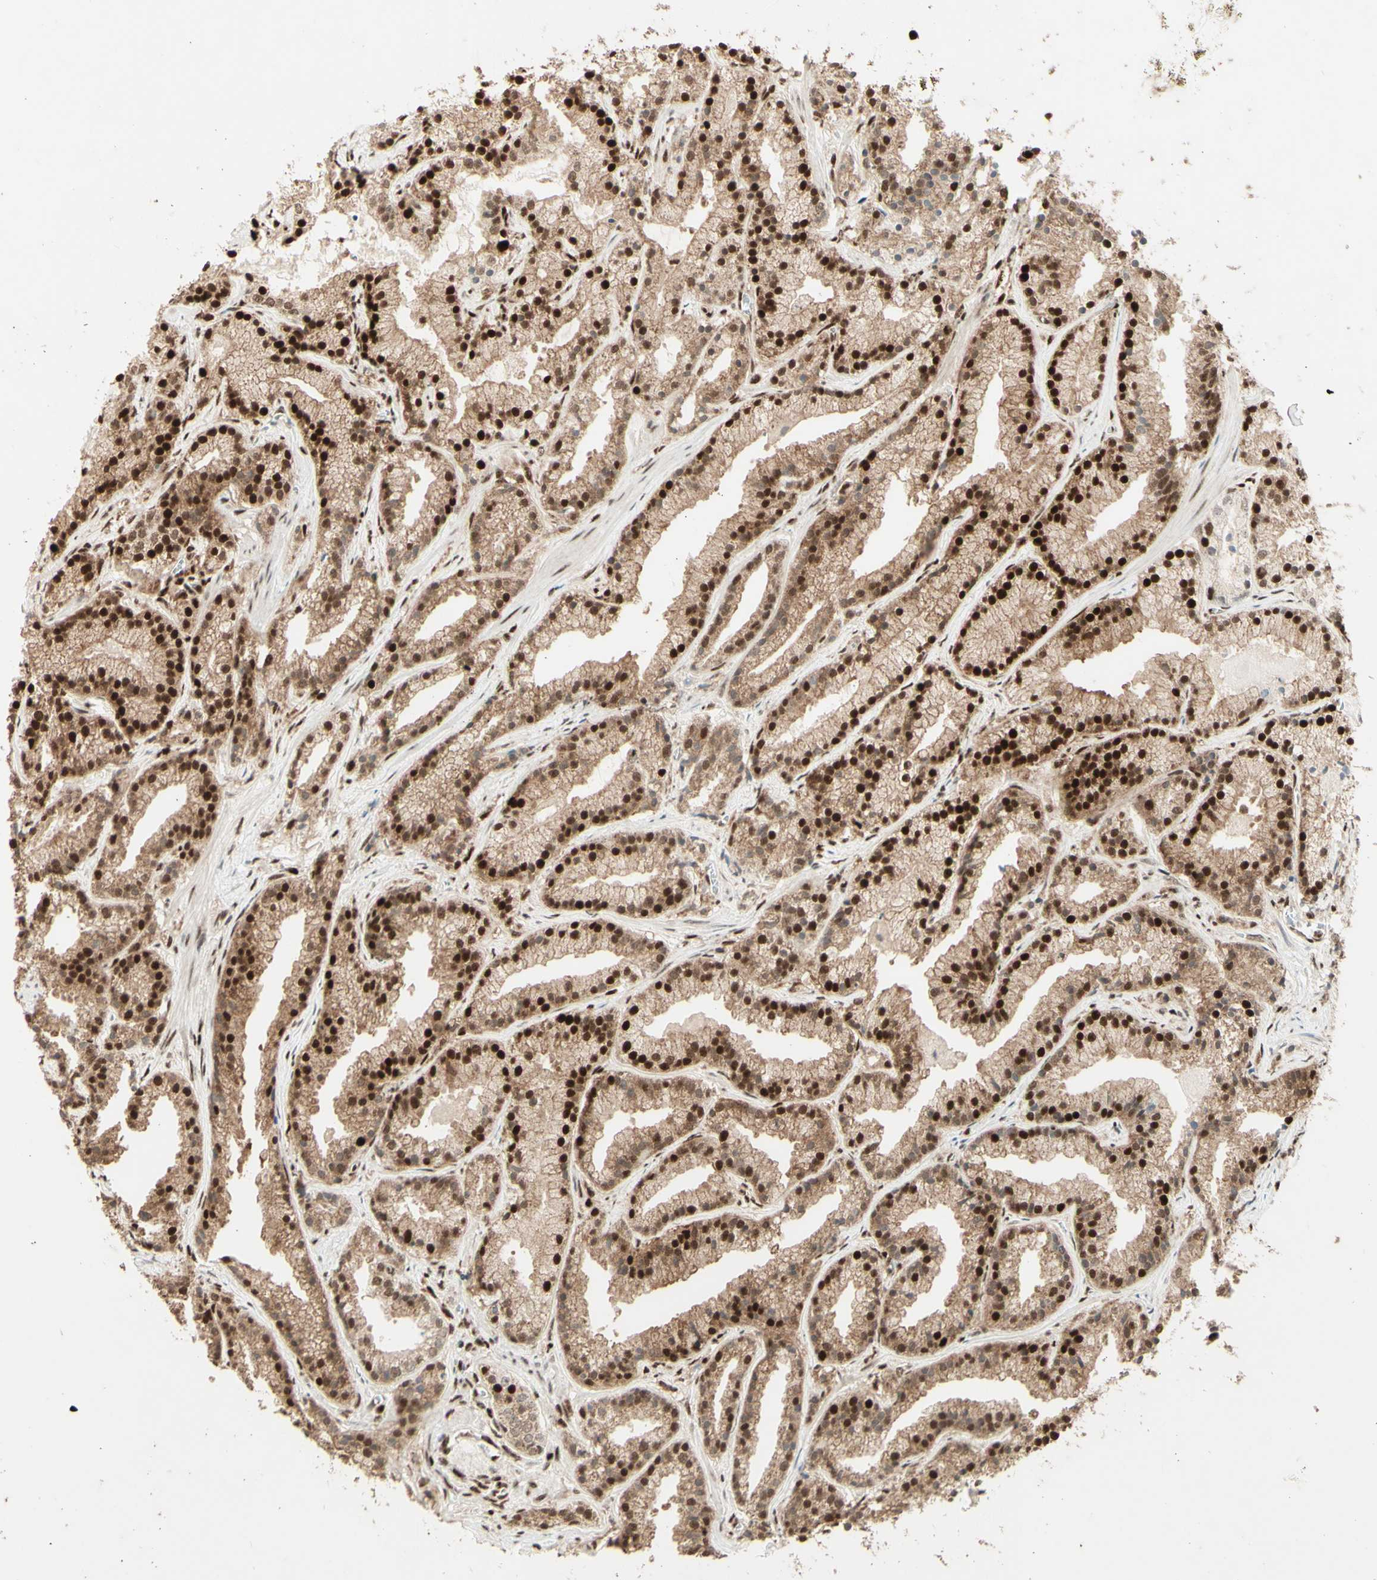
{"staining": {"intensity": "strong", "quantity": ">75%", "location": "cytoplasmic/membranous,nuclear"}, "tissue": "prostate cancer", "cell_type": "Tumor cells", "image_type": "cancer", "snomed": [{"axis": "morphology", "description": "Adenocarcinoma, Low grade"}, {"axis": "topography", "description": "Prostate"}], "caption": "Prostate cancer tissue demonstrates strong cytoplasmic/membranous and nuclear staining in about >75% of tumor cells, visualized by immunohistochemistry. The staining is performed using DAB brown chromogen to label protein expression. The nuclei are counter-stained blue using hematoxylin.", "gene": "NR3C1", "patient": {"sex": "male", "age": 59}}